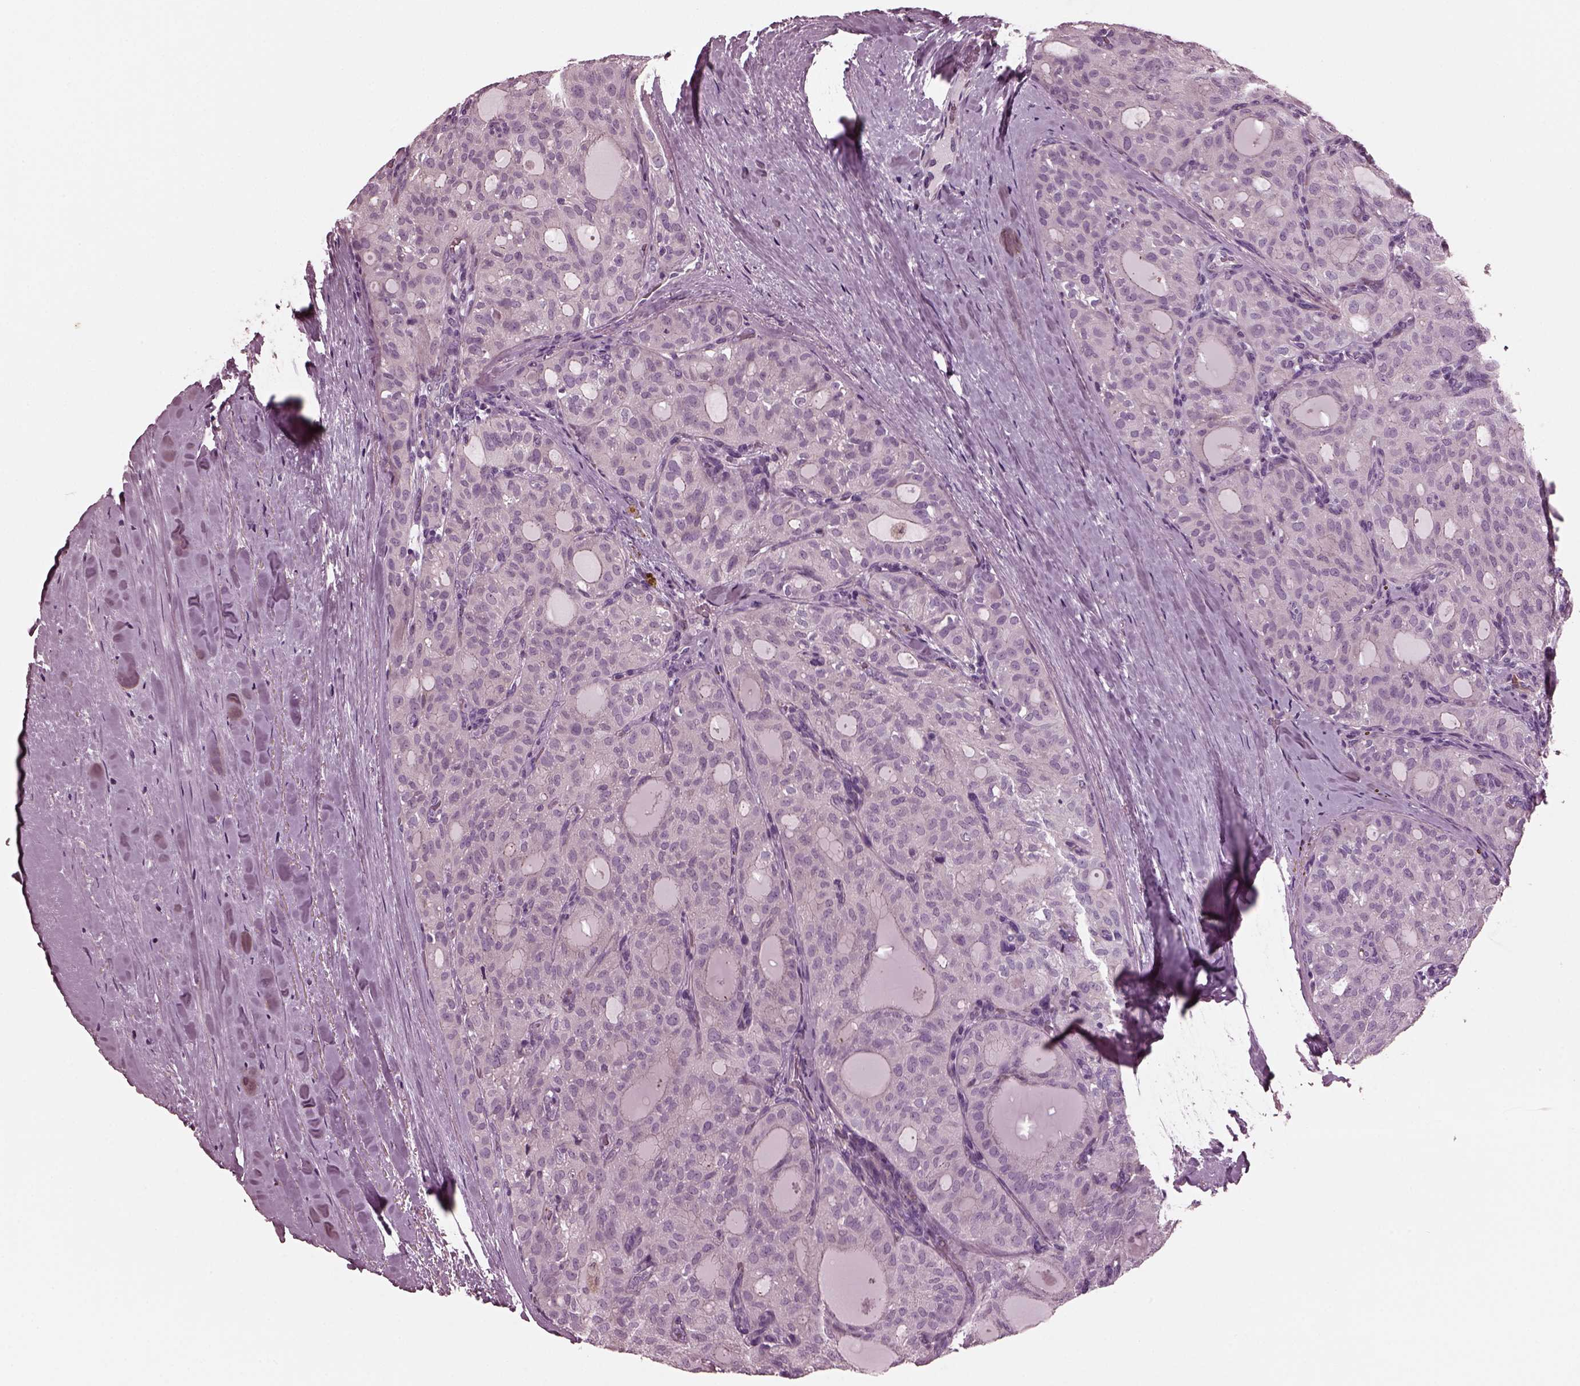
{"staining": {"intensity": "negative", "quantity": "none", "location": "none"}, "tissue": "thyroid cancer", "cell_type": "Tumor cells", "image_type": "cancer", "snomed": [{"axis": "morphology", "description": "Follicular adenoma carcinoma, NOS"}, {"axis": "topography", "description": "Thyroid gland"}], "caption": "Immunohistochemistry of human thyroid follicular adenoma carcinoma shows no positivity in tumor cells.", "gene": "GDF11", "patient": {"sex": "male", "age": 75}}